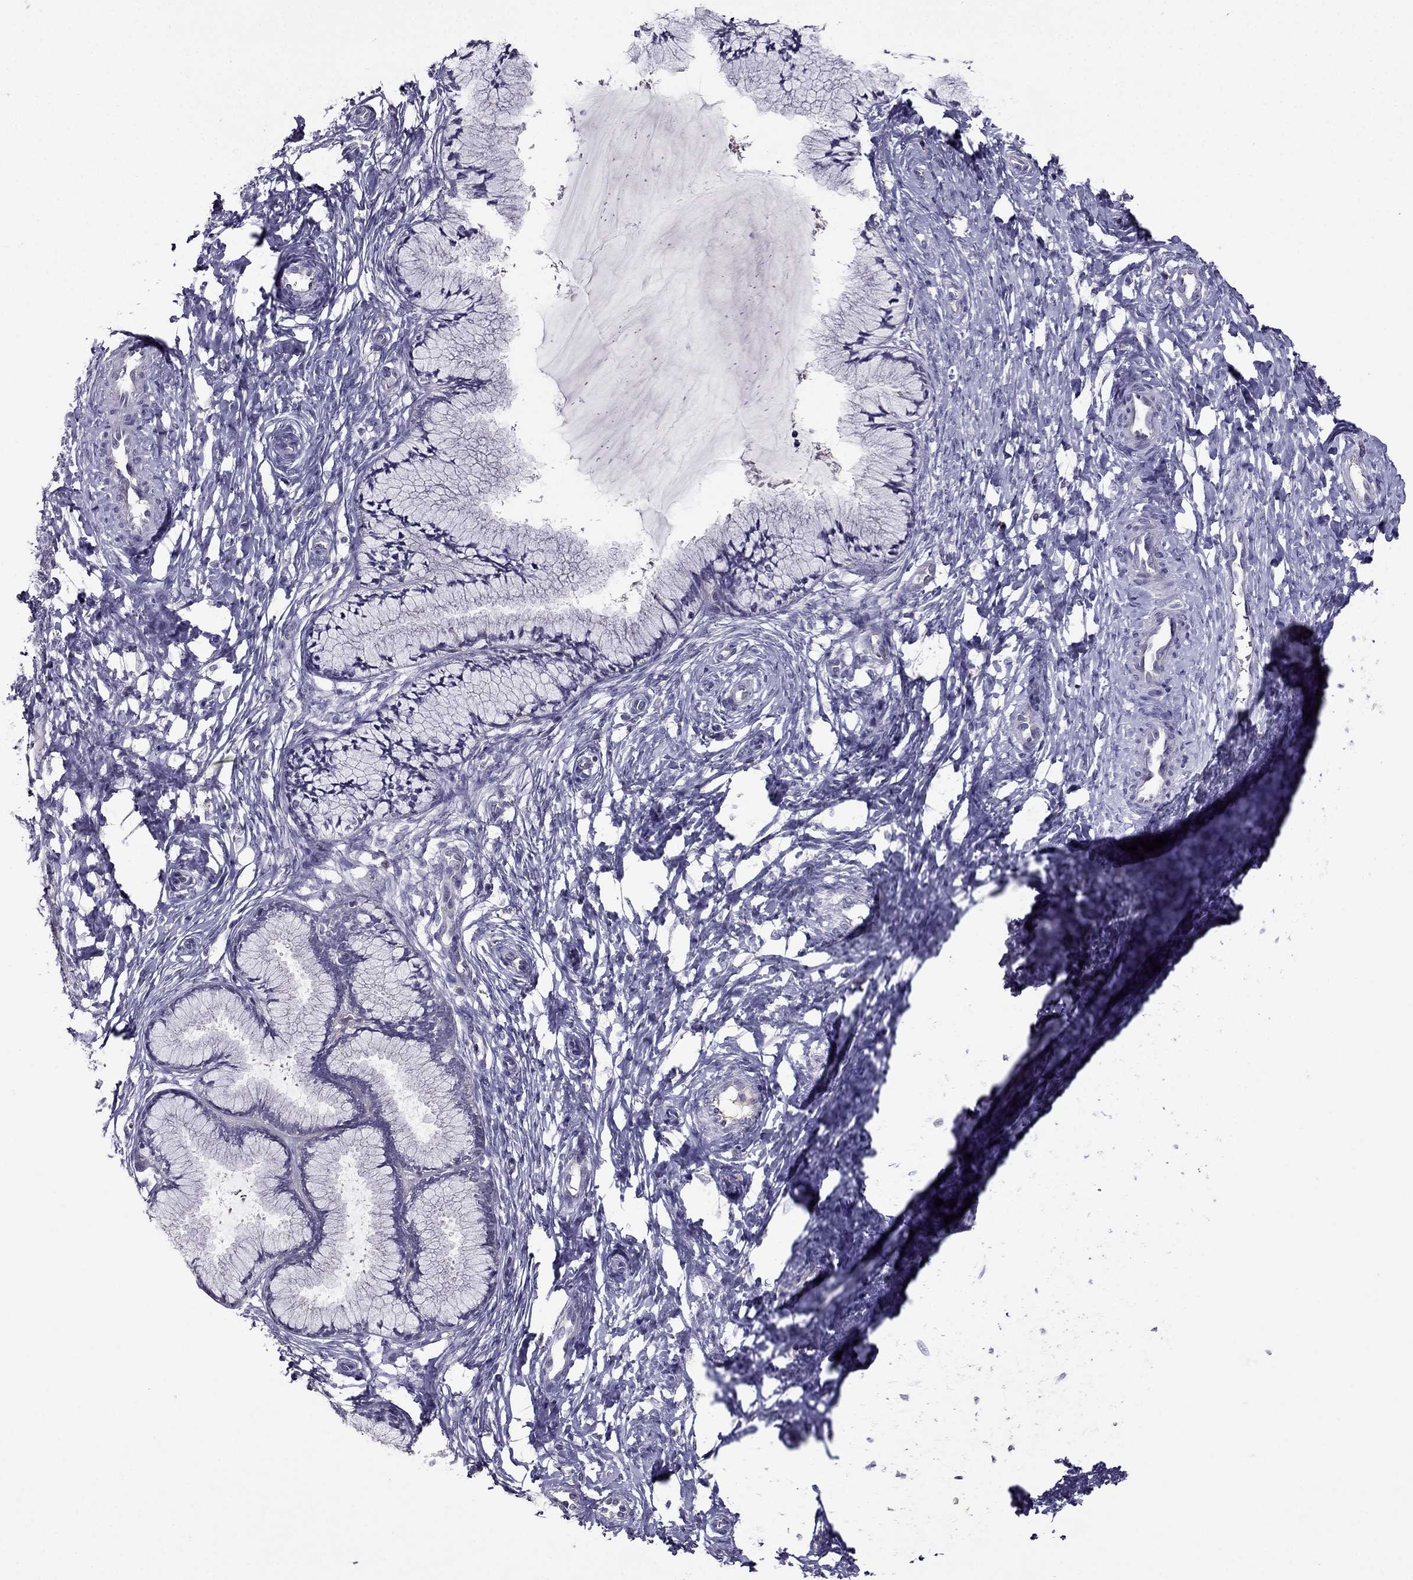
{"staining": {"intensity": "negative", "quantity": "none", "location": "none"}, "tissue": "cervix", "cell_type": "Glandular cells", "image_type": "normal", "snomed": [{"axis": "morphology", "description": "Normal tissue, NOS"}, {"axis": "topography", "description": "Cervix"}], "caption": "DAB (3,3'-diaminobenzidine) immunohistochemical staining of normal human cervix demonstrates no significant staining in glandular cells. (Brightfield microscopy of DAB immunohistochemistry (IHC) at high magnification).", "gene": "DUSP15", "patient": {"sex": "female", "age": 37}}